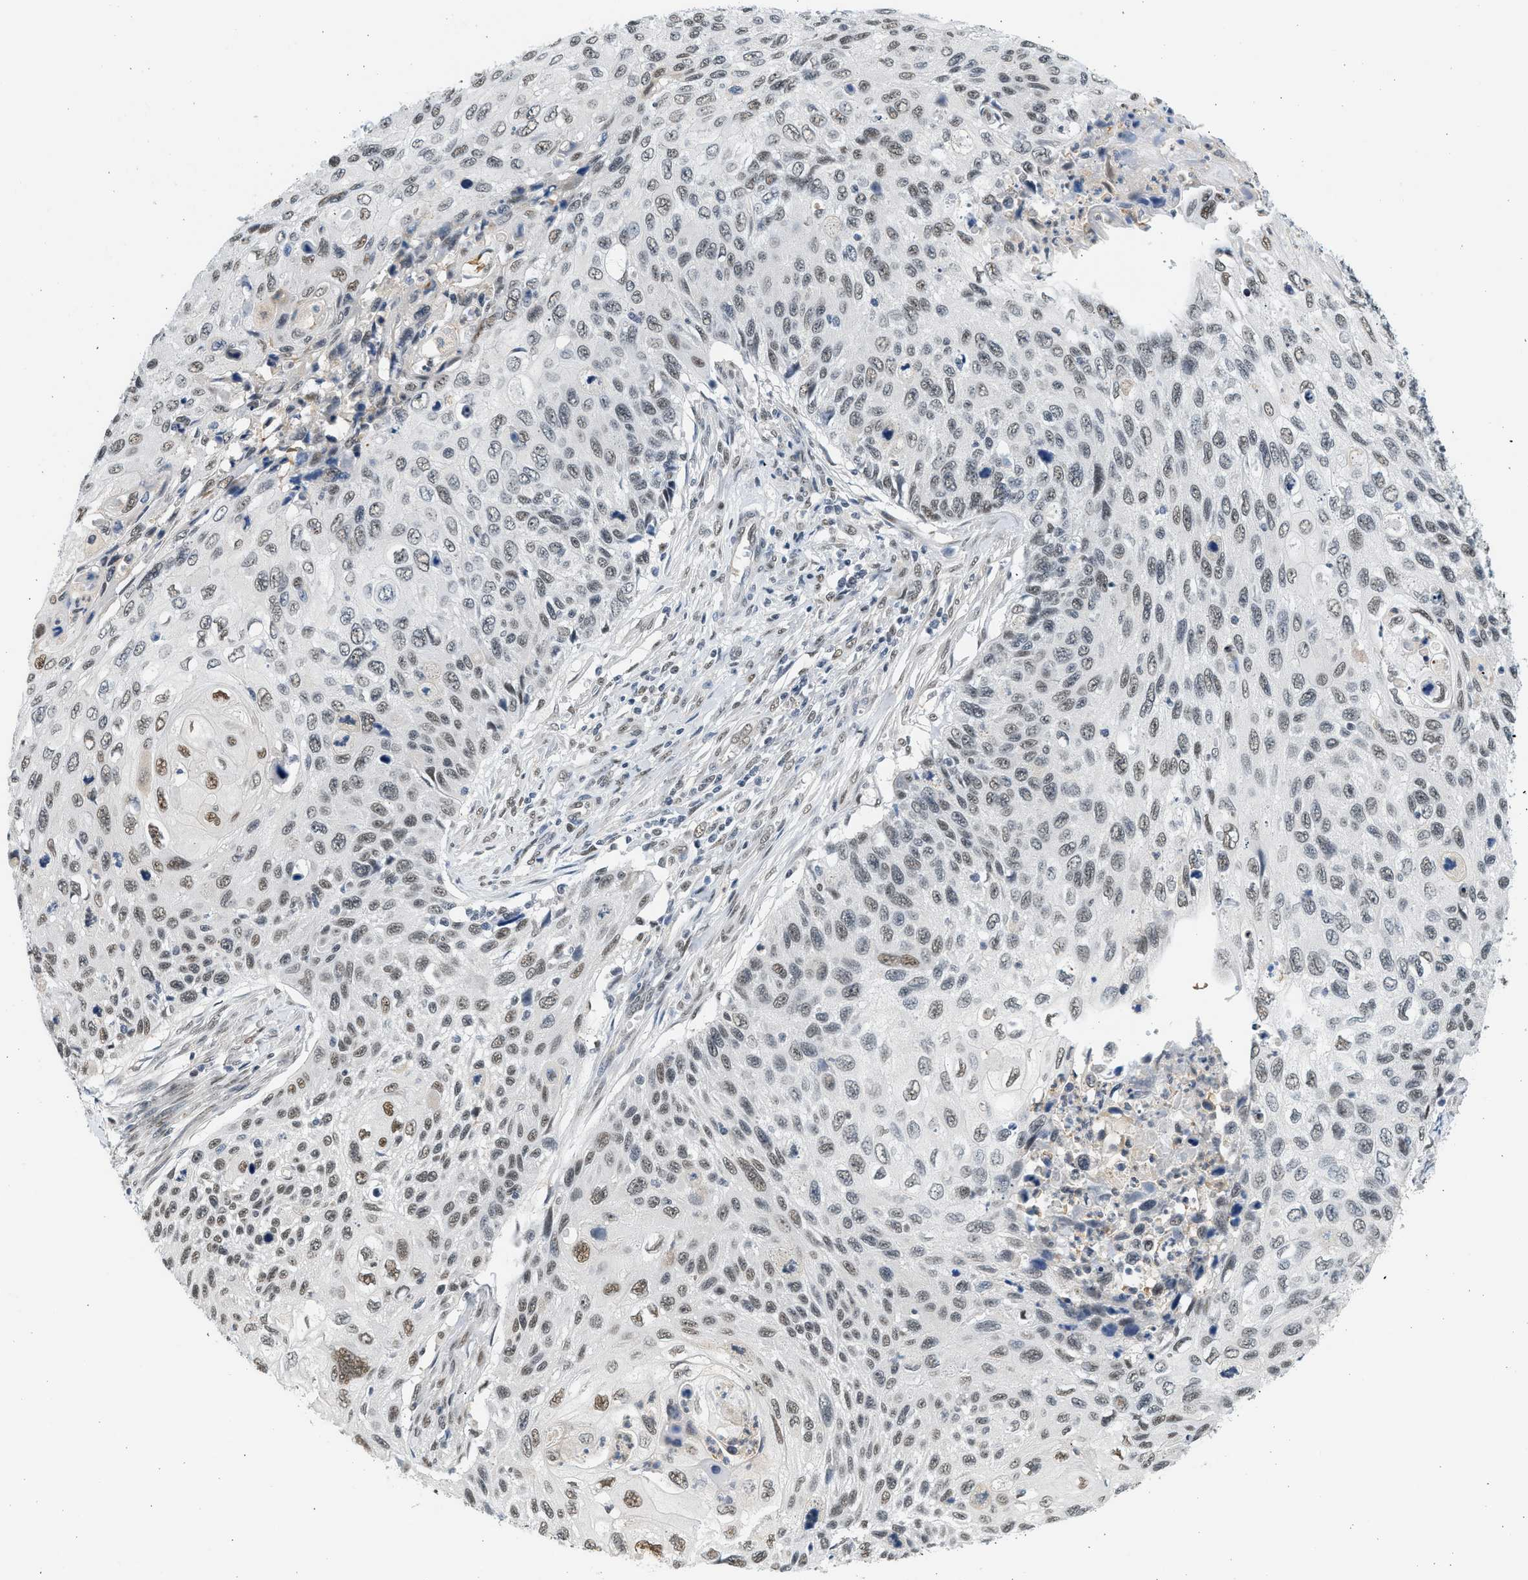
{"staining": {"intensity": "moderate", "quantity": ">75%", "location": "nuclear"}, "tissue": "cervical cancer", "cell_type": "Tumor cells", "image_type": "cancer", "snomed": [{"axis": "morphology", "description": "Squamous cell carcinoma, NOS"}, {"axis": "topography", "description": "Cervix"}], "caption": "An IHC micrograph of tumor tissue is shown. Protein staining in brown labels moderate nuclear positivity in cervical cancer within tumor cells.", "gene": "HIPK1", "patient": {"sex": "female", "age": 70}}